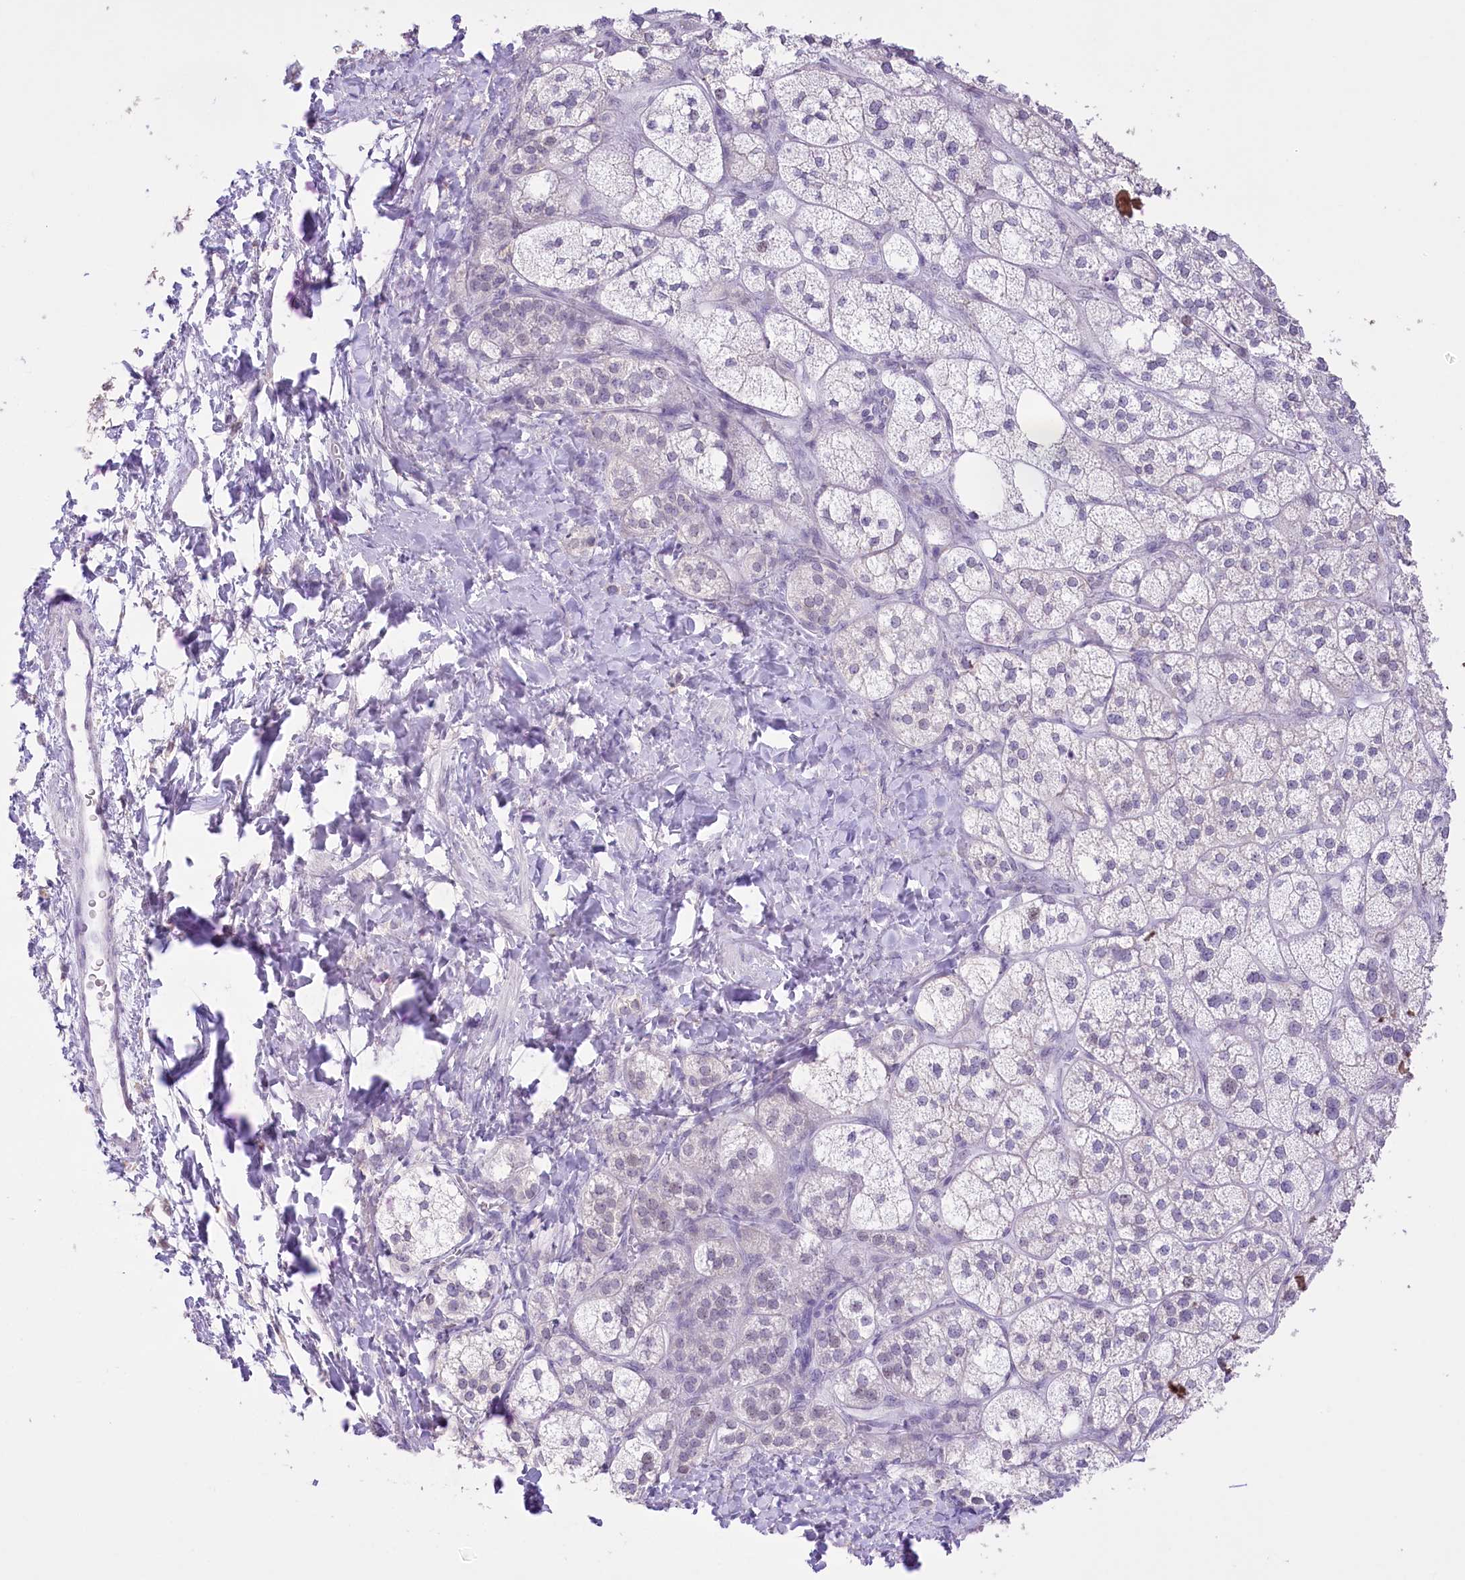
{"staining": {"intensity": "negative", "quantity": "none", "location": "none"}, "tissue": "adrenal gland", "cell_type": "Glandular cells", "image_type": "normal", "snomed": [{"axis": "morphology", "description": "Normal tissue, NOS"}, {"axis": "topography", "description": "Adrenal gland"}], "caption": "Immunohistochemical staining of benign adrenal gland reveals no significant expression in glandular cells.", "gene": "SLC39A10", "patient": {"sex": "male", "age": 61}}